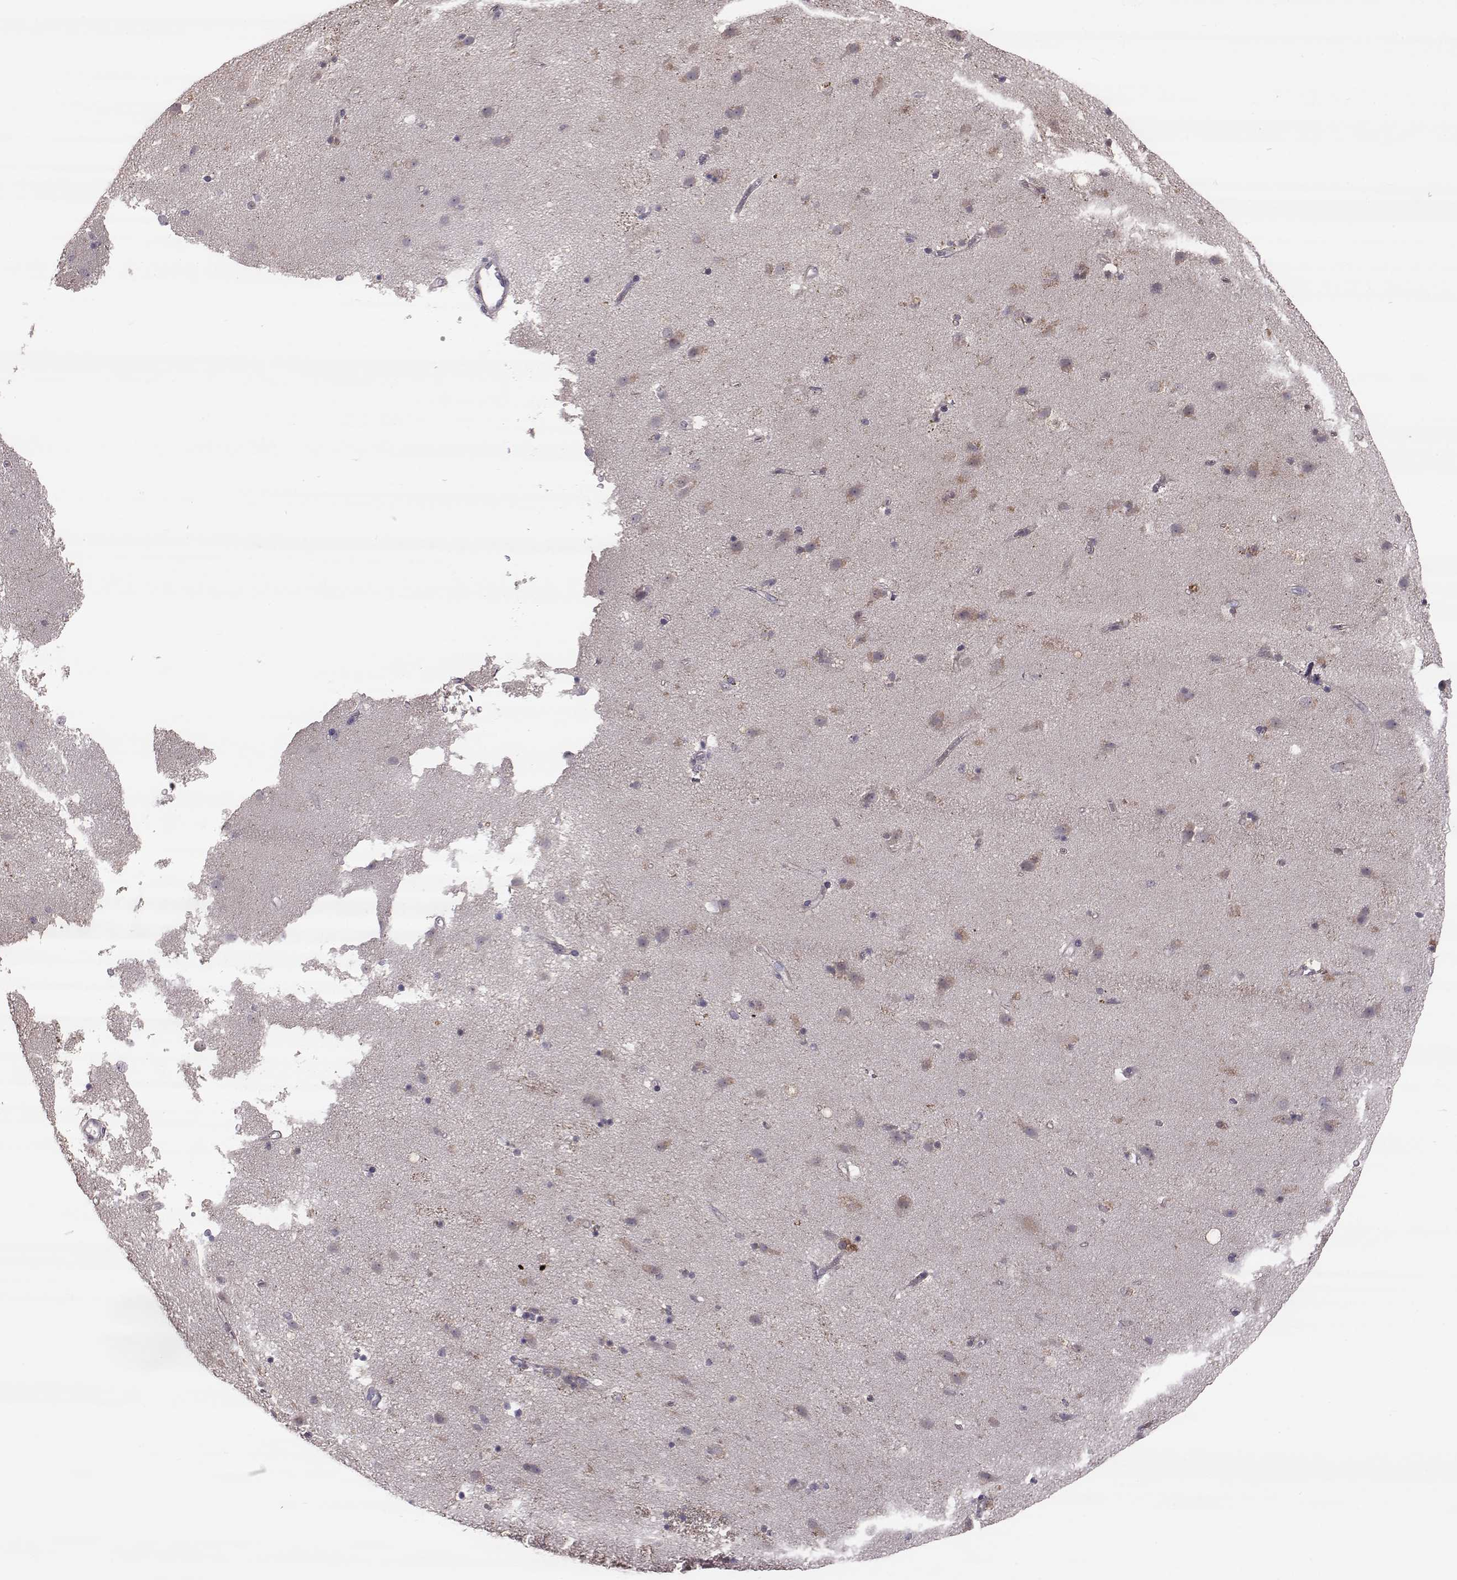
{"staining": {"intensity": "strong", "quantity": "<25%", "location": "cytoplasmic/membranous"}, "tissue": "caudate", "cell_type": "Glial cells", "image_type": "normal", "snomed": [{"axis": "morphology", "description": "Normal tissue, NOS"}, {"axis": "topography", "description": "Lateral ventricle wall"}], "caption": "Protein expression analysis of benign human caudate reveals strong cytoplasmic/membranous positivity in approximately <25% of glial cells.", "gene": "ADGRG5", "patient": {"sex": "female", "age": 71}}